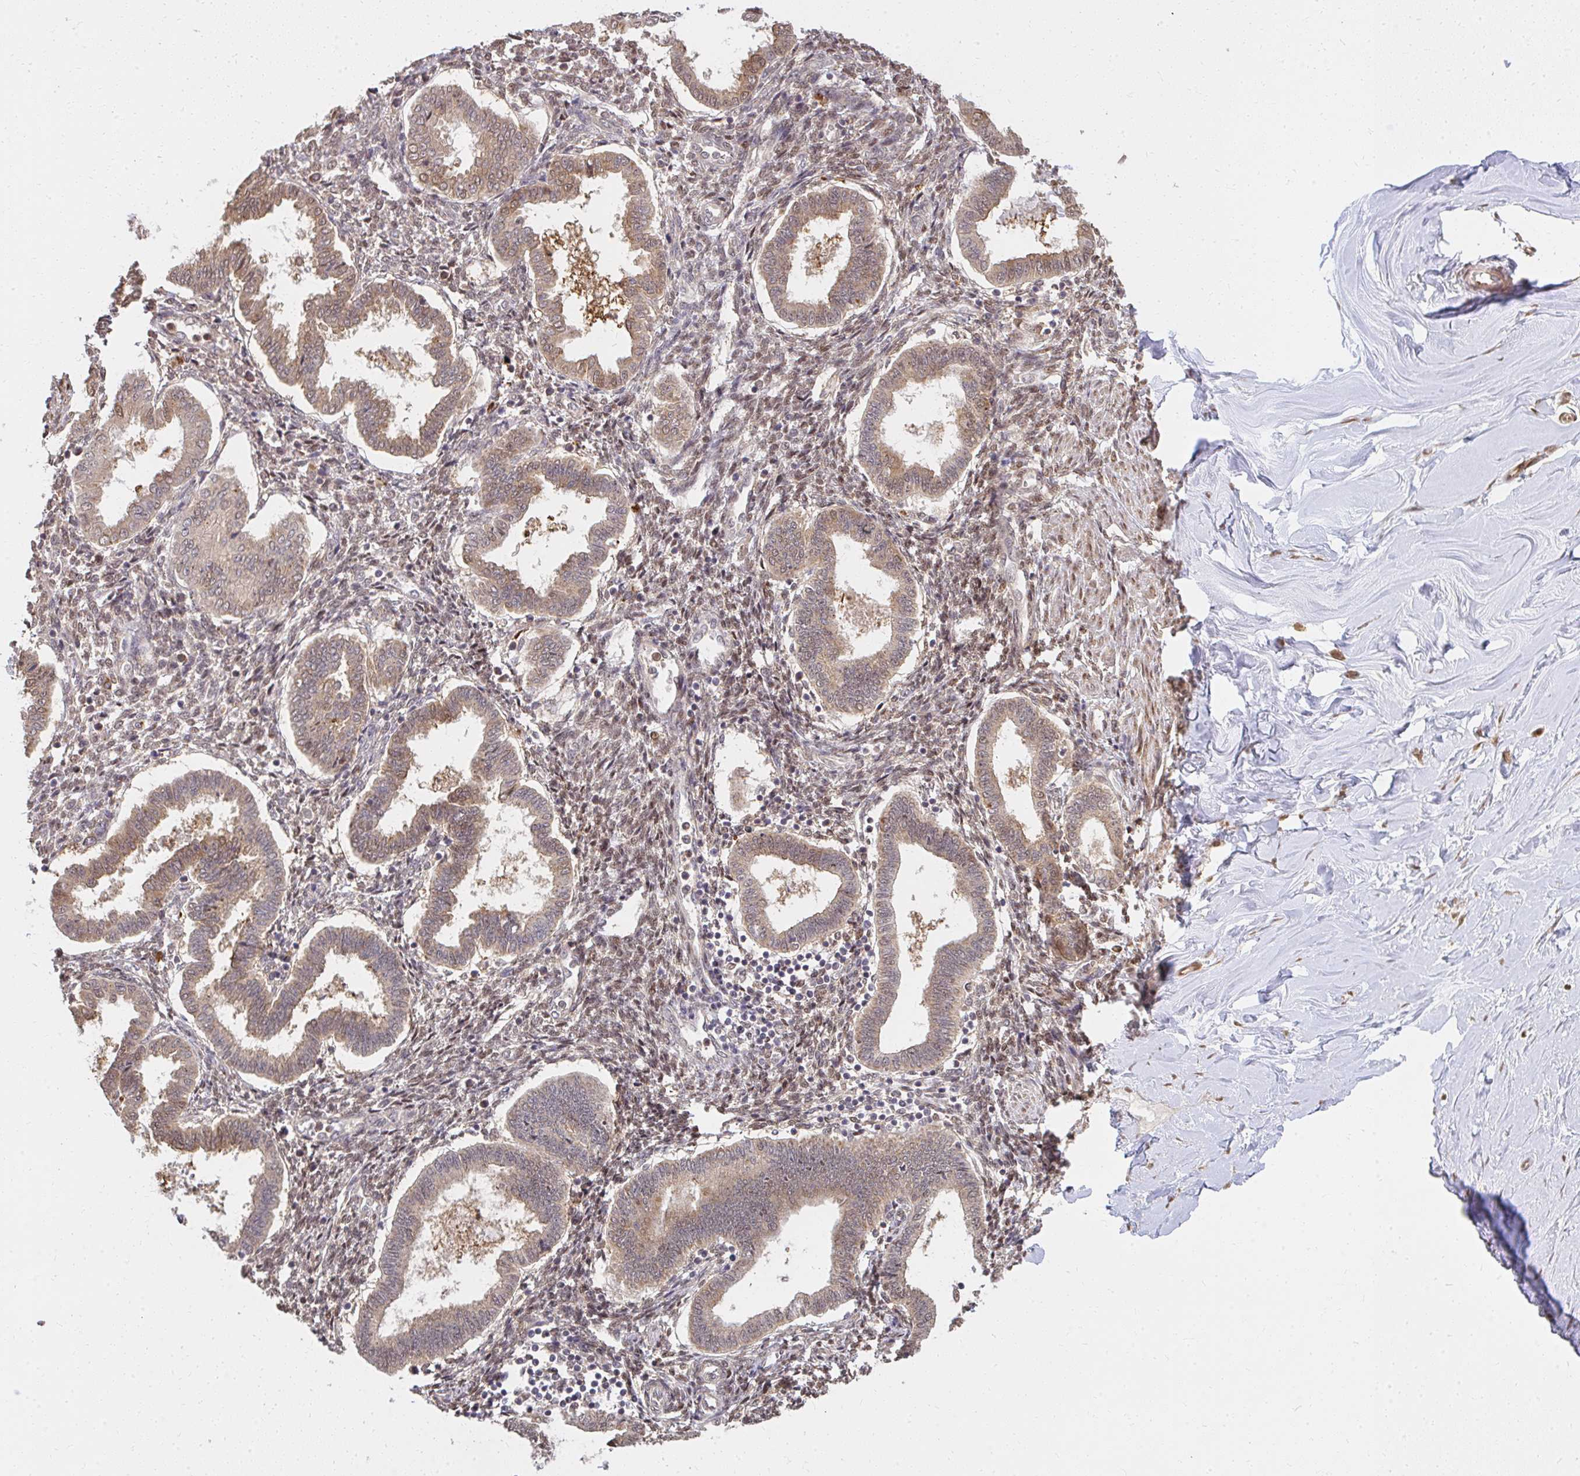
{"staining": {"intensity": "moderate", "quantity": "25%-75%", "location": "nuclear"}, "tissue": "endometrium", "cell_type": "Cells in endometrial stroma", "image_type": "normal", "snomed": [{"axis": "morphology", "description": "Normal tissue, NOS"}, {"axis": "topography", "description": "Endometrium"}], "caption": "The immunohistochemical stain shows moderate nuclear staining in cells in endometrial stroma of normal endometrium.", "gene": "LARS2", "patient": {"sex": "female", "age": 24}}